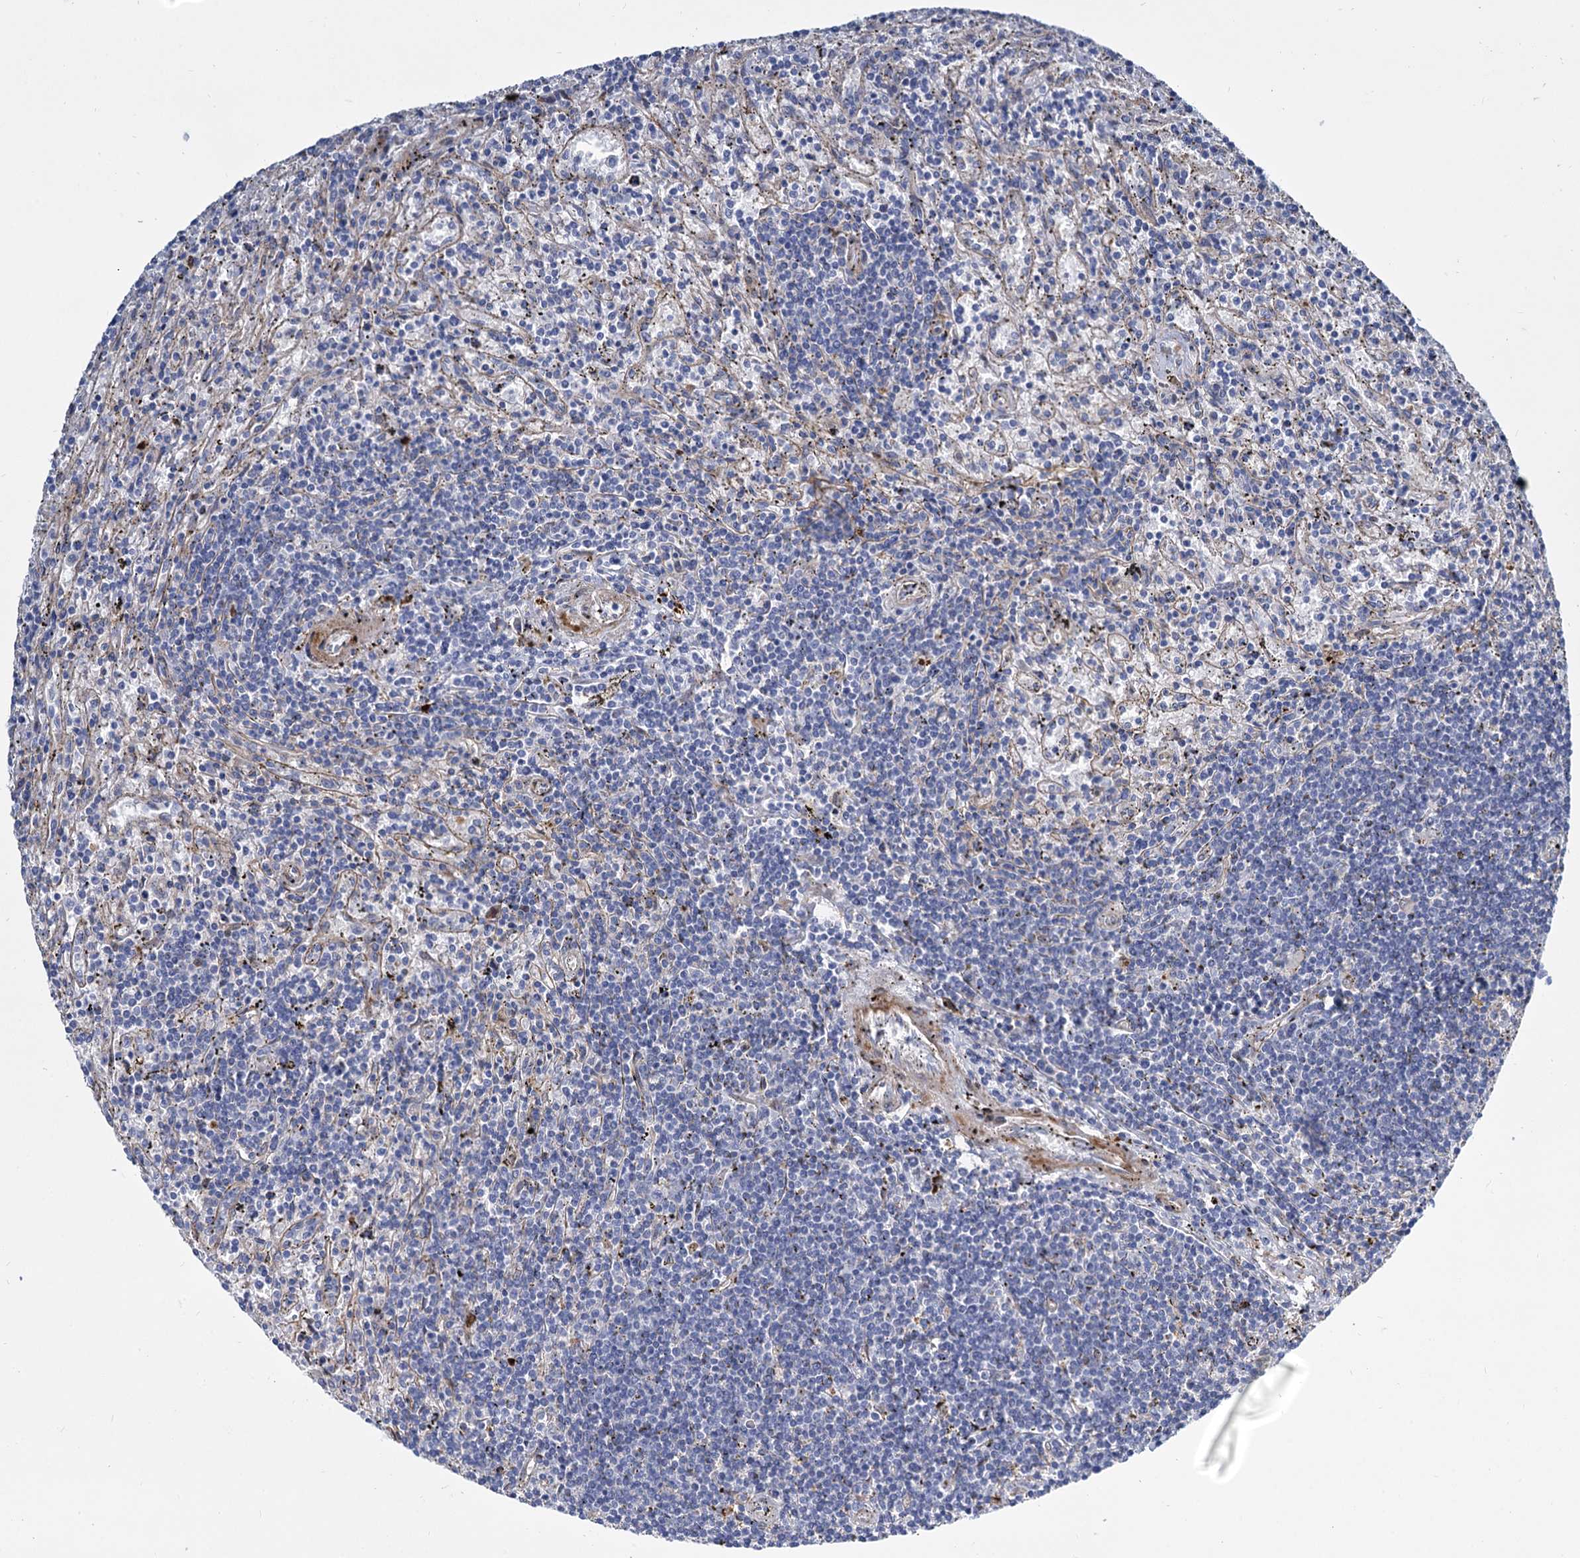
{"staining": {"intensity": "negative", "quantity": "none", "location": "none"}, "tissue": "lymphoma", "cell_type": "Tumor cells", "image_type": "cancer", "snomed": [{"axis": "morphology", "description": "Malignant lymphoma, non-Hodgkin's type, Low grade"}, {"axis": "topography", "description": "Spleen"}], "caption": "A histopathology image of malignant lymphoma, non-Hodgkin's type (low-grade) stained for a protein demonstrates no brown staining in tumor cells. Brightfield microscopy of immunohistochemistry (IHC) stained with DAB (brown) and hematoxylin (blue), captured at high magnification.", "gene": "TRIM77", "patient": {"sex": "male", "age": 76}}